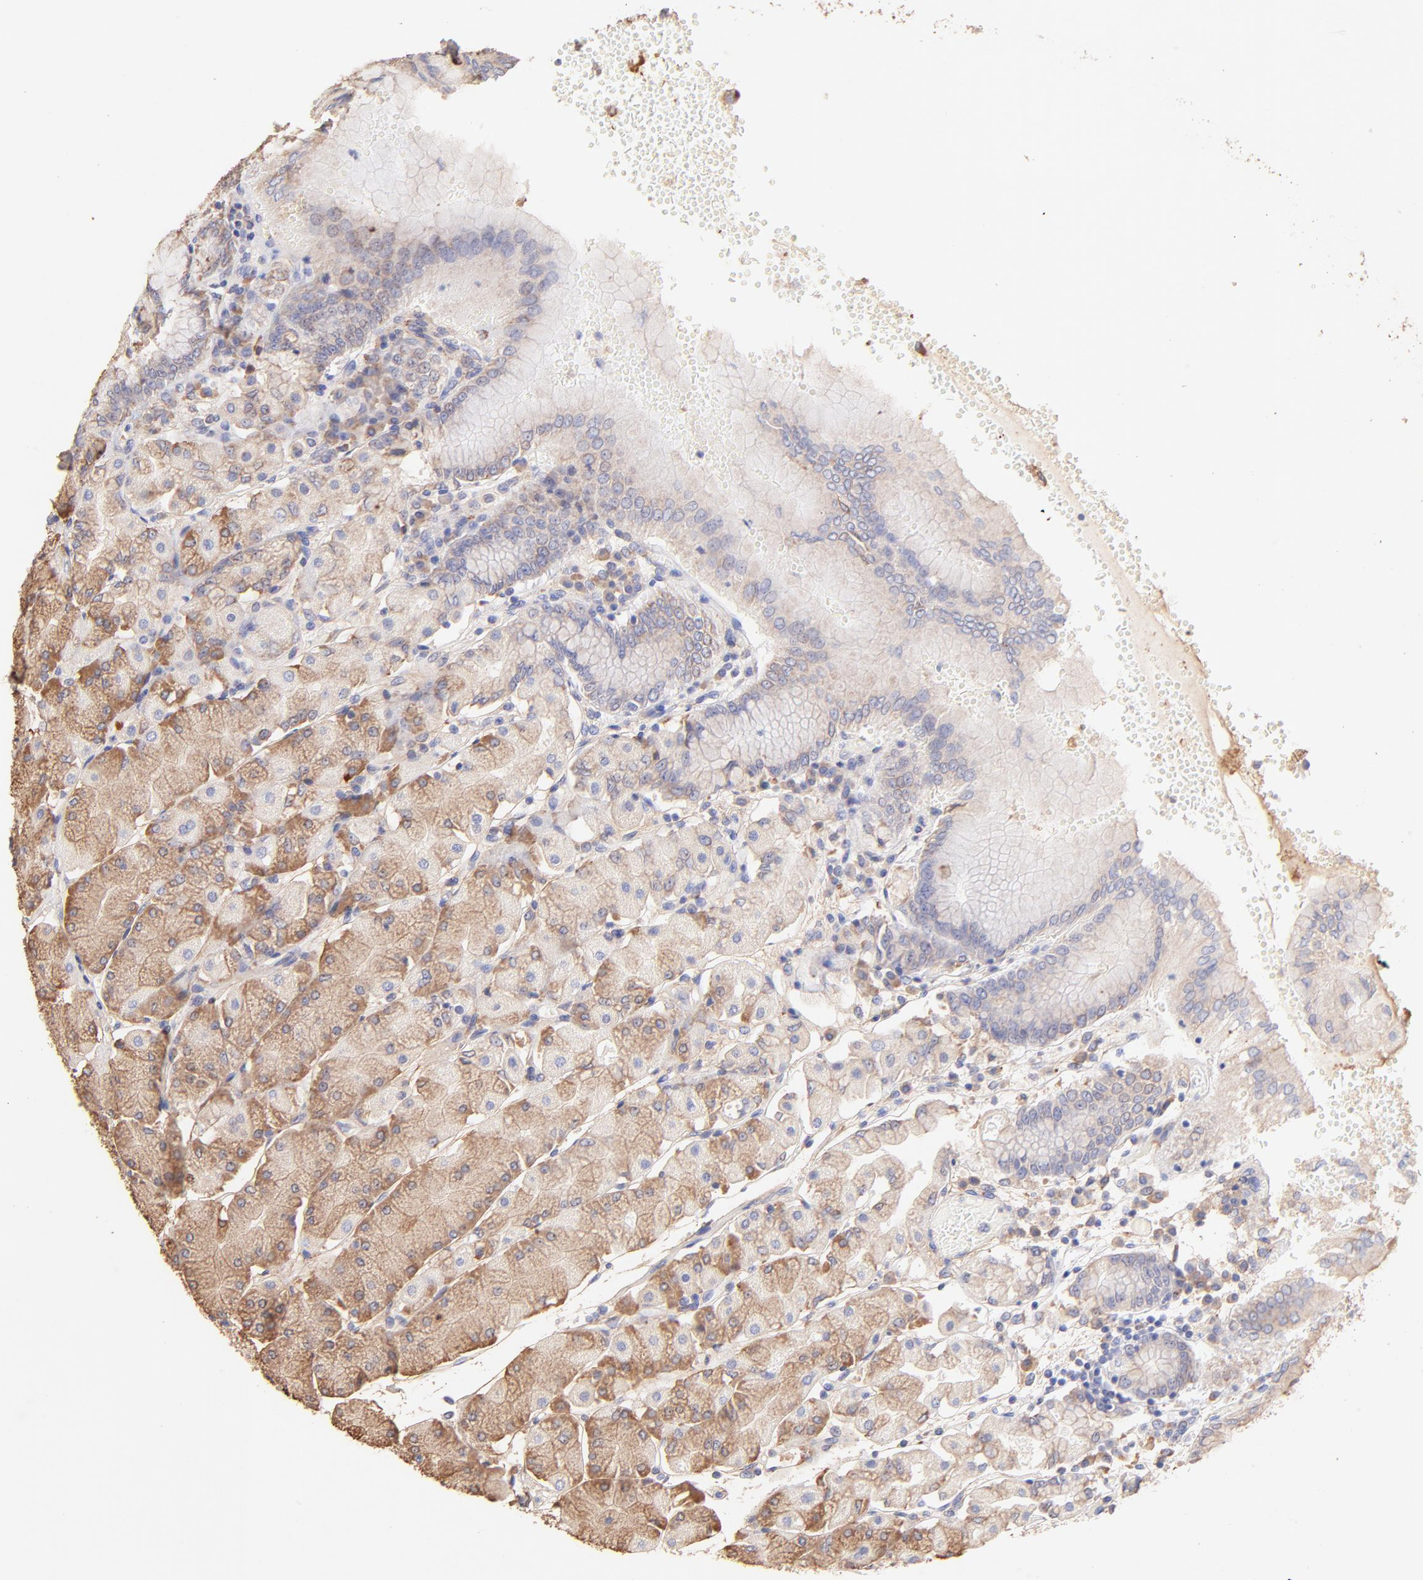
{"staining": {"intensity": "moderate", "quantity": "25%-75%", "location": "cytoplasmic/membranous"}, "tissue": "stomach", "cell_type": "Glandular cells", "image_type": "normal", "snomed": [{"axis": "morphology", "description": "Normal tissue, NOS"}, {"axis": "topography", "description": "Stomach, upper"}, {"axis": "topography", "description": "Stomach"}], "caption": "Immunohistochemistry staining of unremarkable stomach, which reveals medium levels of moderate cytoplasmic/membranous expression in approximately 25%-75% of glandular cells indicating moderate cytoplasmic/membranous protein positivity. The staining was performed using DAB (3,3'-diaminobenzidine) (brown) for protein detection and nuclei were counterstained in hematoxylin (blue).", "gene": "BGN", "patient": {"sex": "male", "age": 76}}